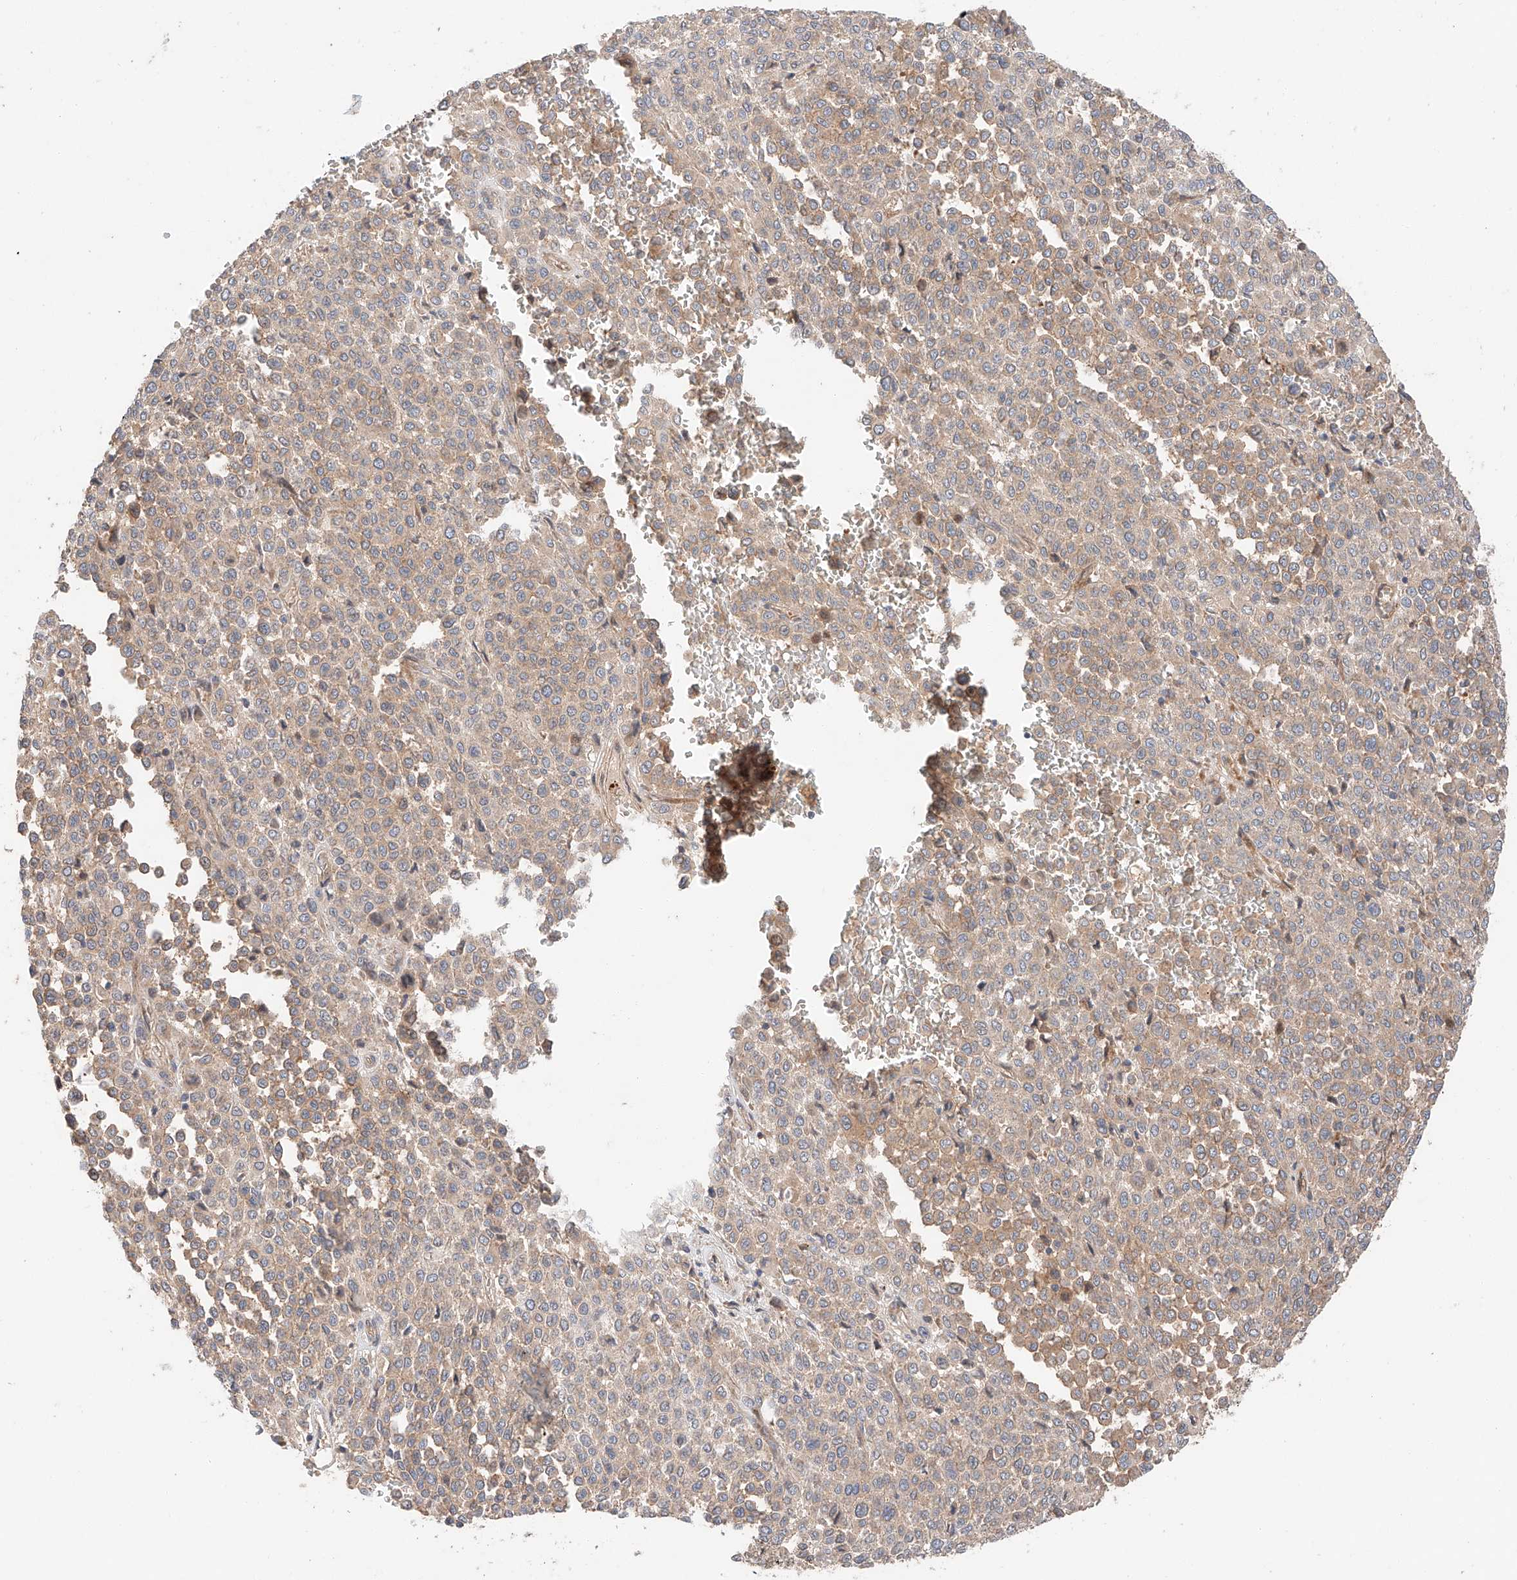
{"staining": {"intensity": "weak", "quantity": ">75%", "location": "cytoplasmic/membranous"}, "tissue": "melanoma", "cell_type": "Tumor cells", "image_type": "cancer", "snomed": [{"axis": "morphology", "description": "Malignant melanoma, Metastatic site"}, {"axis": "topography", "description": "Pancreas"}], "caption": "A micrograph of human malignant melanoma (metastatic site) stained for a protein reveals weak cytoplasmic/membranous brown staining in tumor cells.", "gene": "XPNPEP1", "patient": {"sex": "female", "age": 30}}